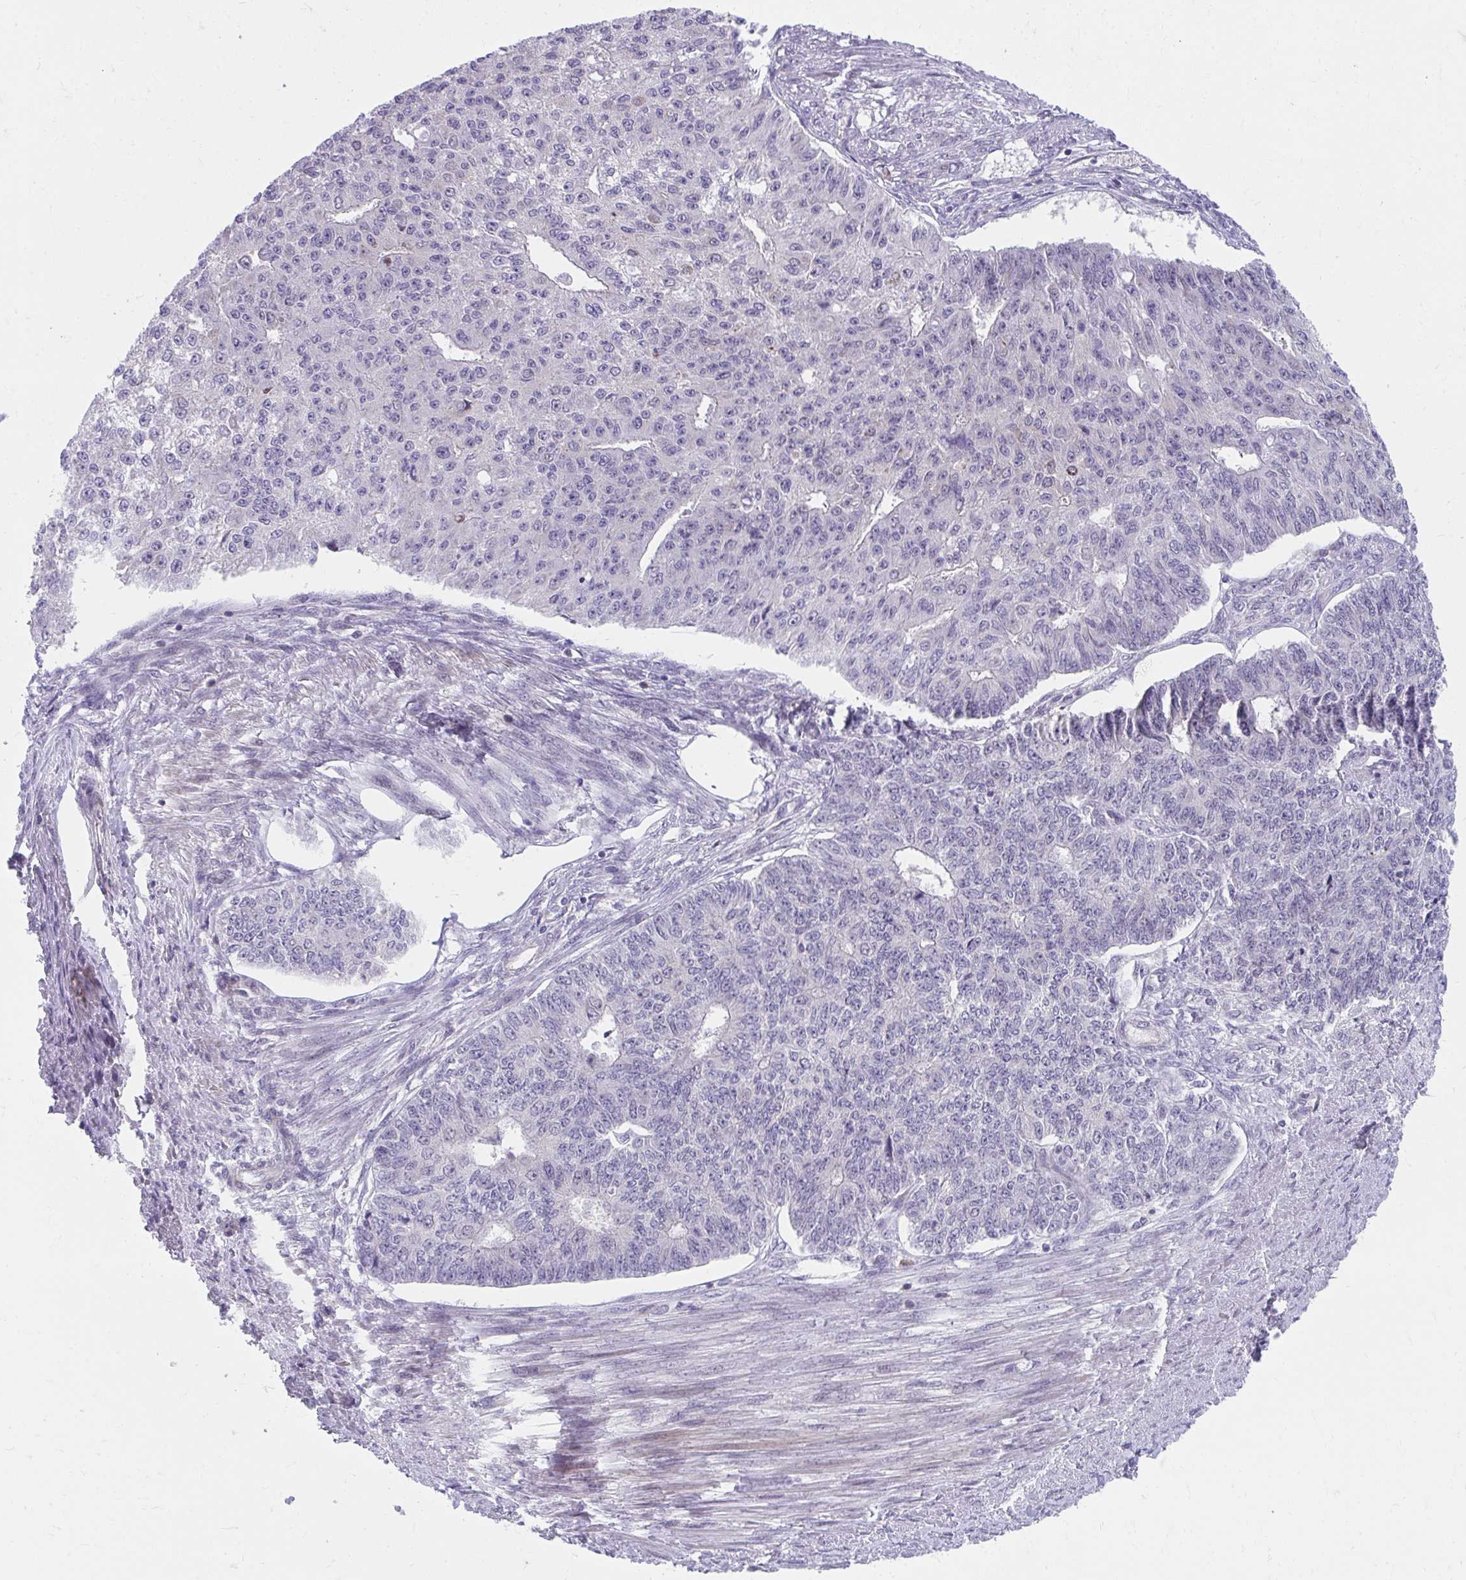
{"staining": {"intensity": "negative", "quantity": "none", "location": "none"}, "tissue": "endometrial cancer", "cell_type": "Tumor cells", "image_type": "cancer", "snomed": [{"axis": "morphology", "description": "Adenocarcinoma, NOS"}, {"axis": "topography", "description": "Endometrium"}], "caption": "High power microscopy histopathology image of an immunohistochemistry photomicrograph of endometrial cancer (adenocarcinoma), revealing no significant expression in tumor cells.", "gene": "SLAMF7", "patient": {"sex": "female", "age": 32}}